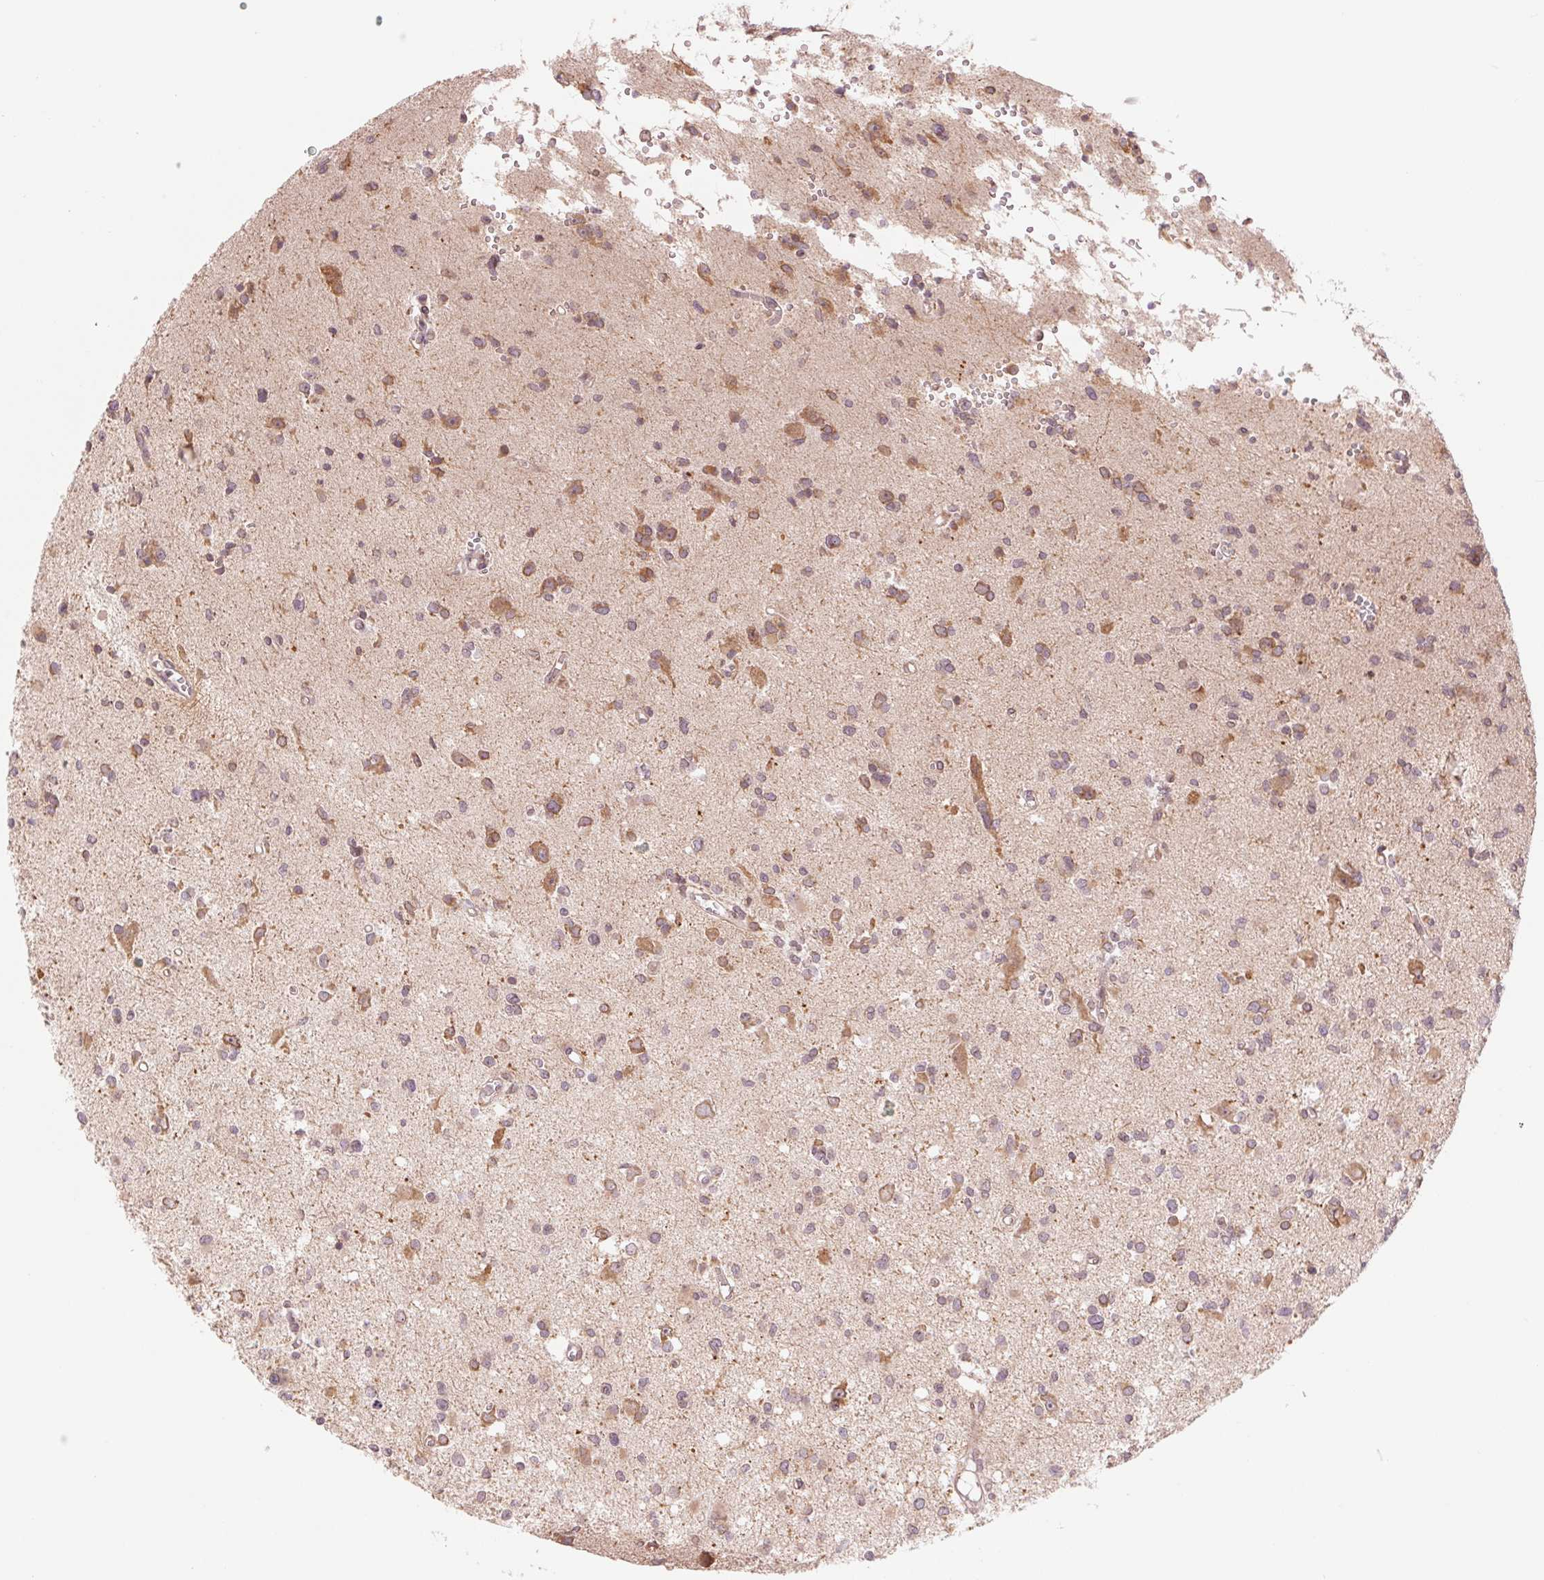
{"staining": {"intensity": "moderate", "quantity": "25%-75%", "location": "cytoplasmic/membranous"}, "tissue": "glioma", "cell_type": "Tumor cells", "image_type": "cancer", "snomed": [{"axis": "morphology", "description": "Glioma, malignant, High grade"}, {"axis": "topography", "description": "Brain"}], "caption": "Human glioma stained for a protein (brown) displays moderate cytoplasmic/membranous positive positivity in approximately 25%-75% of tumor cells.", "gene": "TECR", "patient": {"sex": "male", "age": 23}}